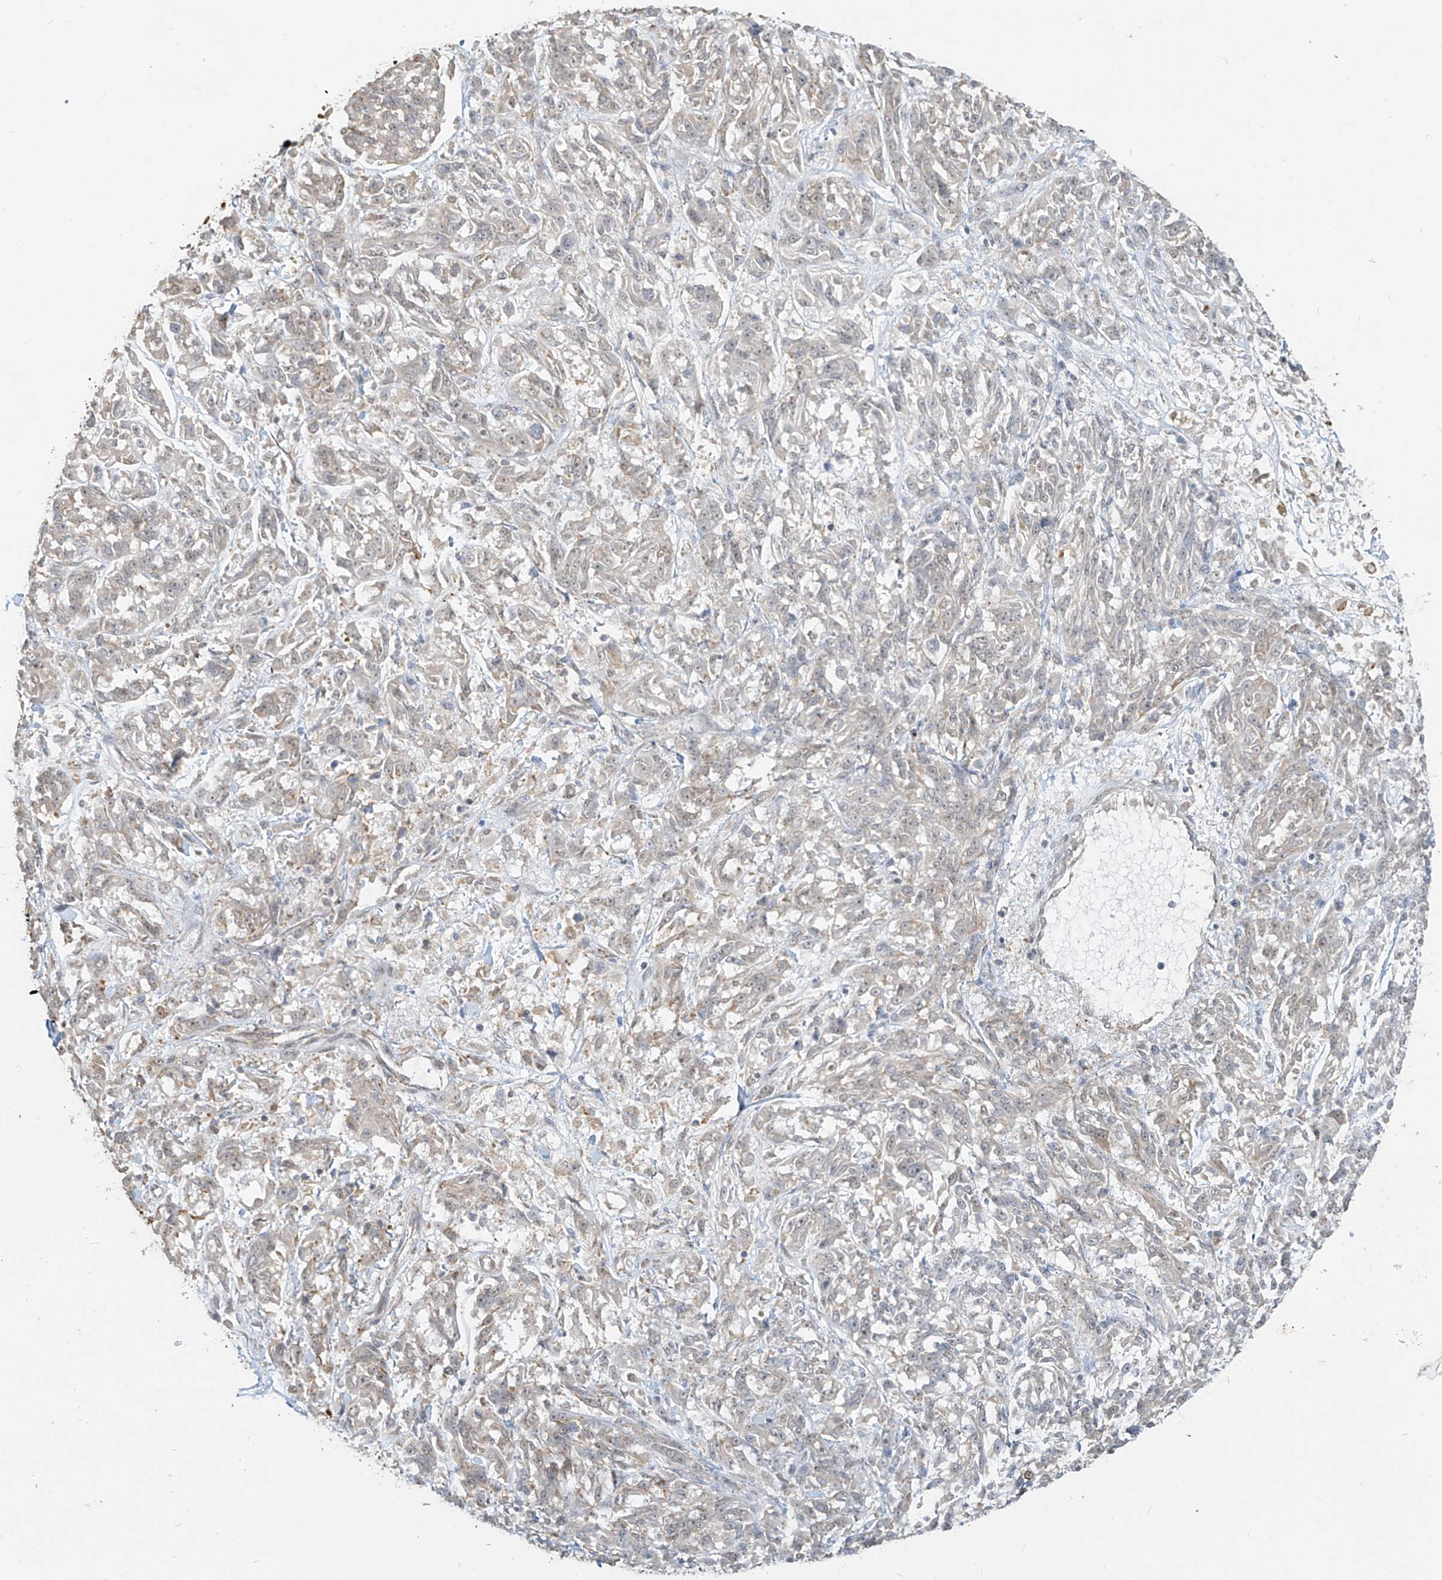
{"staining": {"intensity": "moderate", "quantity": "25%-75%", "location": "cytoplasmic/membranous"}, "tissue": "melanoma", "cell_type": "Tumor cells", "image_type": "cancer", "snomed": [{"axis": "morphology", "description": "Malignant melanoma, NOS"}, {"axis": "topography", "description": "Skin"}], "caption": "A histopathology image showing moderate cytoplasmic/membranous staining in about 25%-75% of tumor cells in malignant melanoma, as visualized by brown immunohistochemical staining.", "gene": "ZMYM2", "patient": {"sex": "male", "age": 53}}